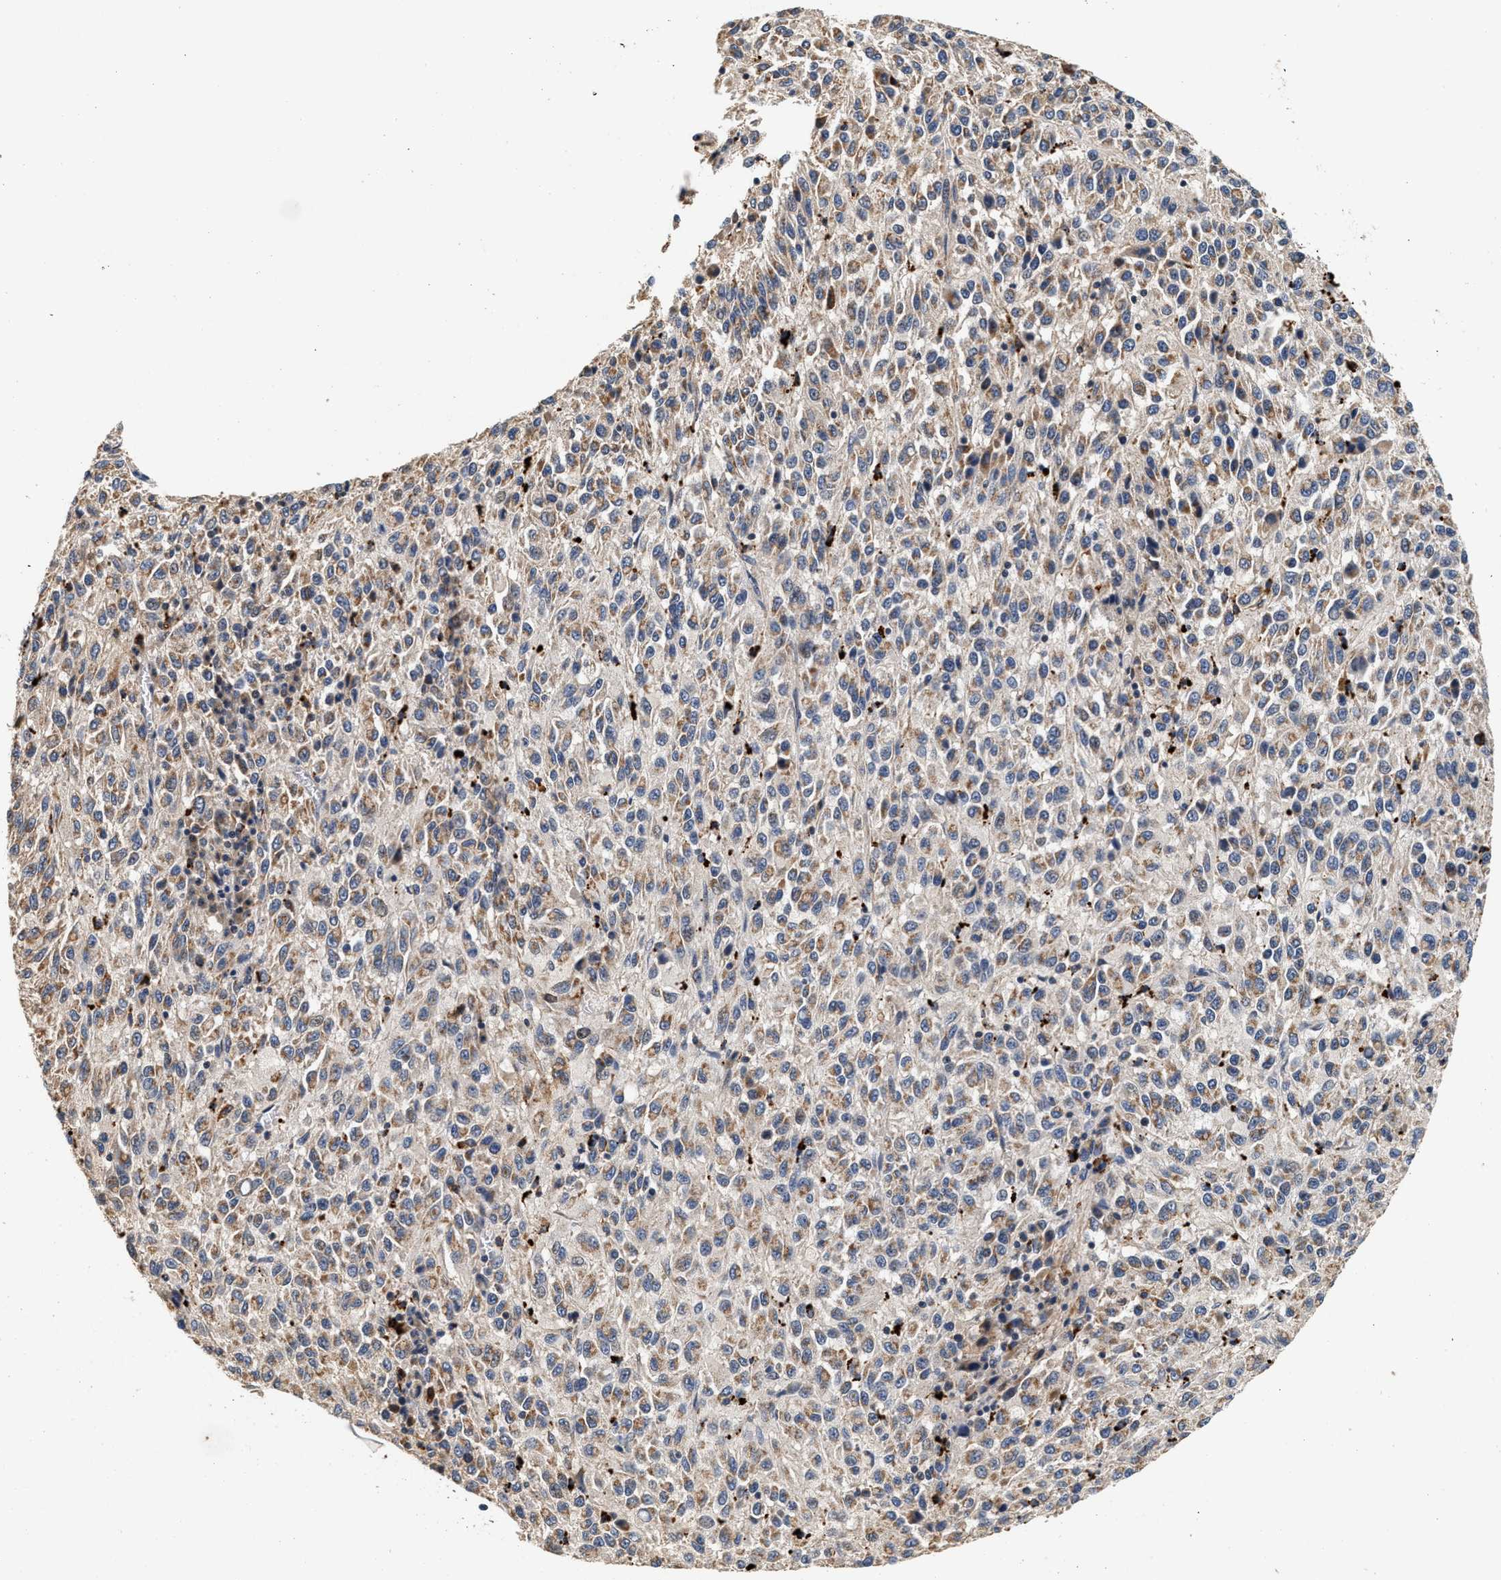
{"staining": {"intensity": "weak", "quantity": ">75%", "location": "cytoplasmic/membranous"}, "tissue": "melanoma", "cell_type": "Tumor cells", "image_type": "cancer", "snomed": [{"axis": "morphology", "description": "Malignant melanoma, Metastatic site"}, {"axis": "topography", "description": "Lung"}], "caption": "Protein expression analysis of human malignant melanoma (metastatic site) reveals weak cytoplasmic/membranous expression in approximately >75% of tumor cells.", "gene": "PTGR3", "patient": {"sex": "male", "age": 64}}